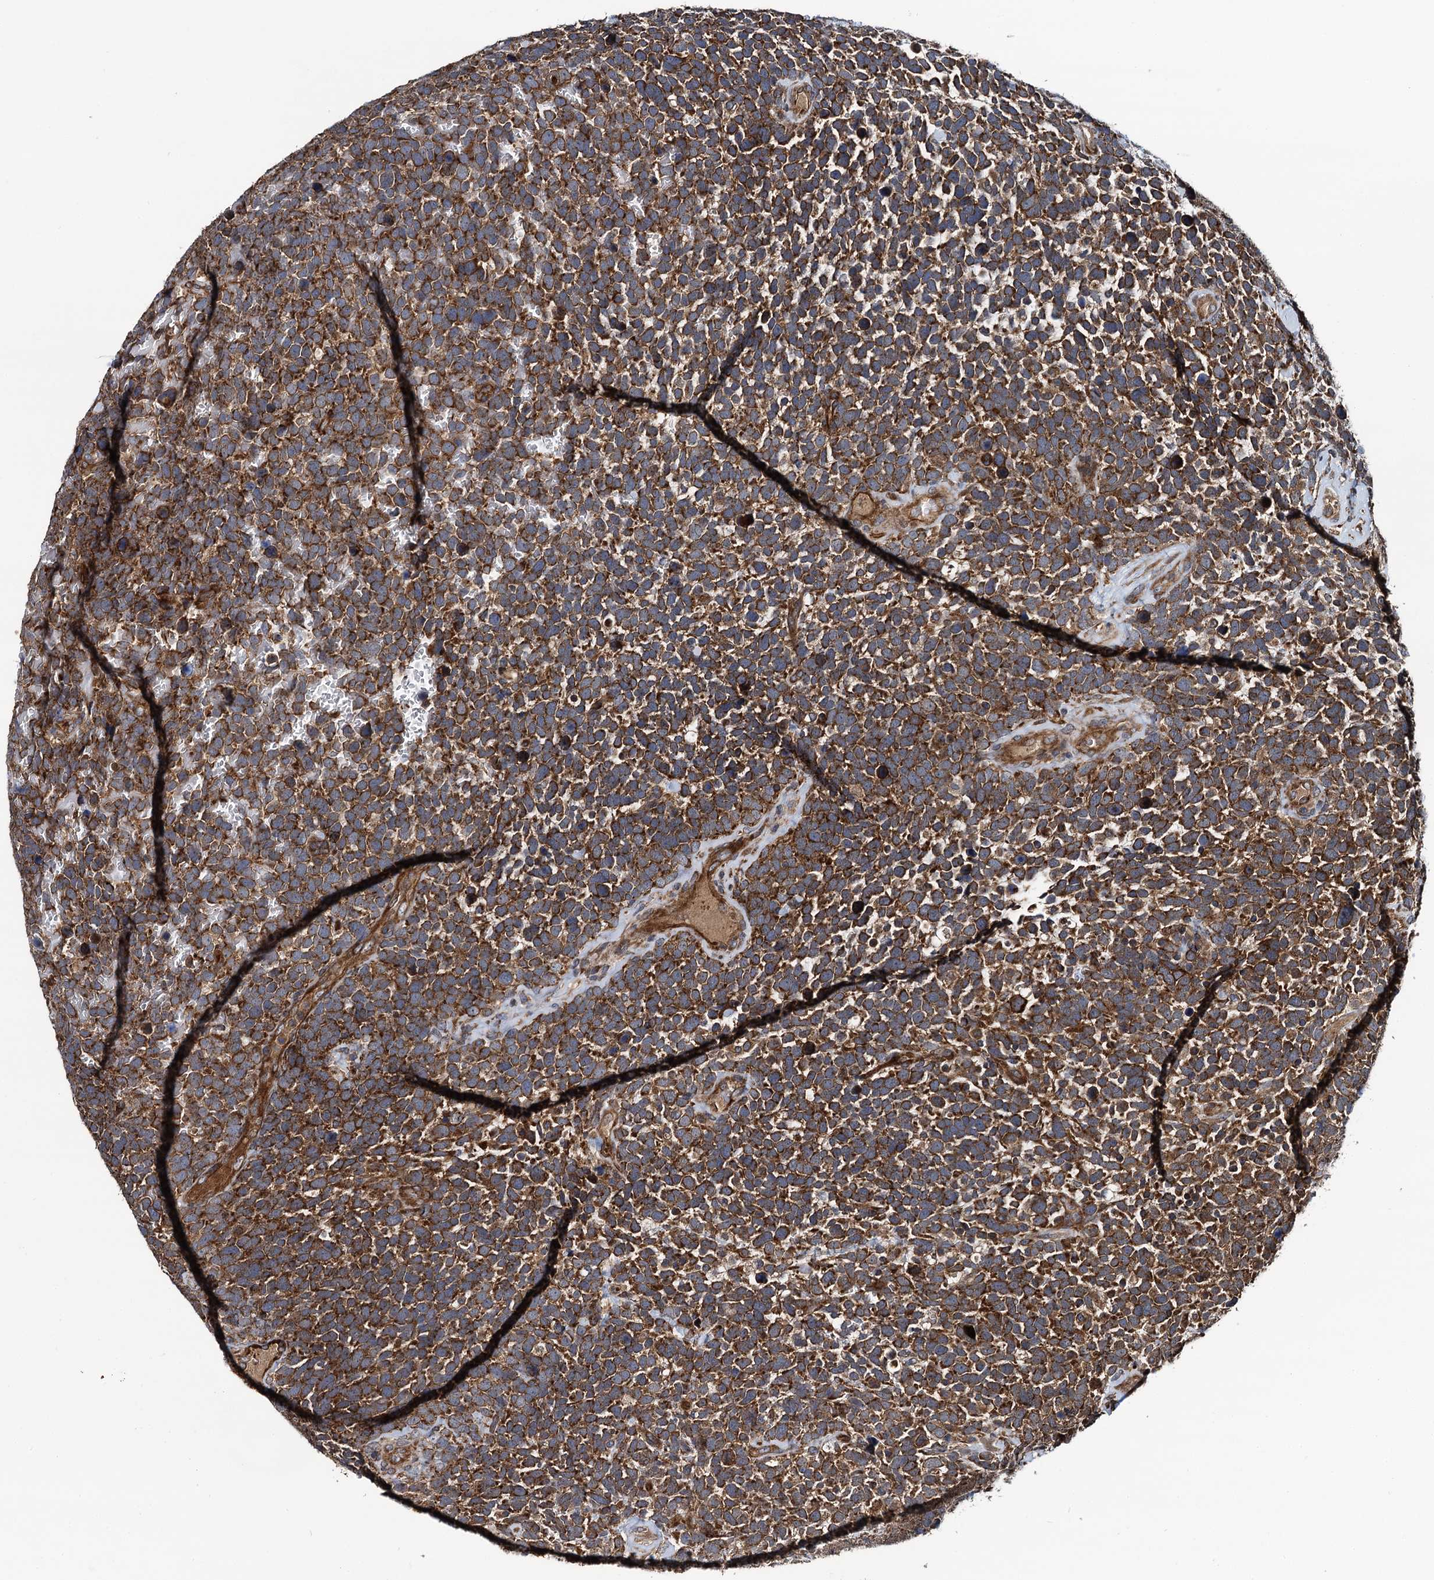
{"staining": {"intensity": "strong", "quantity": ">75%", "location": "cytoplasmic/membranous"}, "tissue": "urothelial cancer", "cell_type": "Tumor cells", "image_type": "cancer", "snomed": [{"axis": "morphology", "description": "Urothelial carcinoma, High grade"}, {"axis": "topography", "description": "Urinary bladder"}], "caption": "The immunohistochemical stain shows strong cytoplasmic/membranous positivity in tumor cells of urothelial cancer tissue.", "gene": "NEK1", "patient": {"sex": "female", "age": 82}}